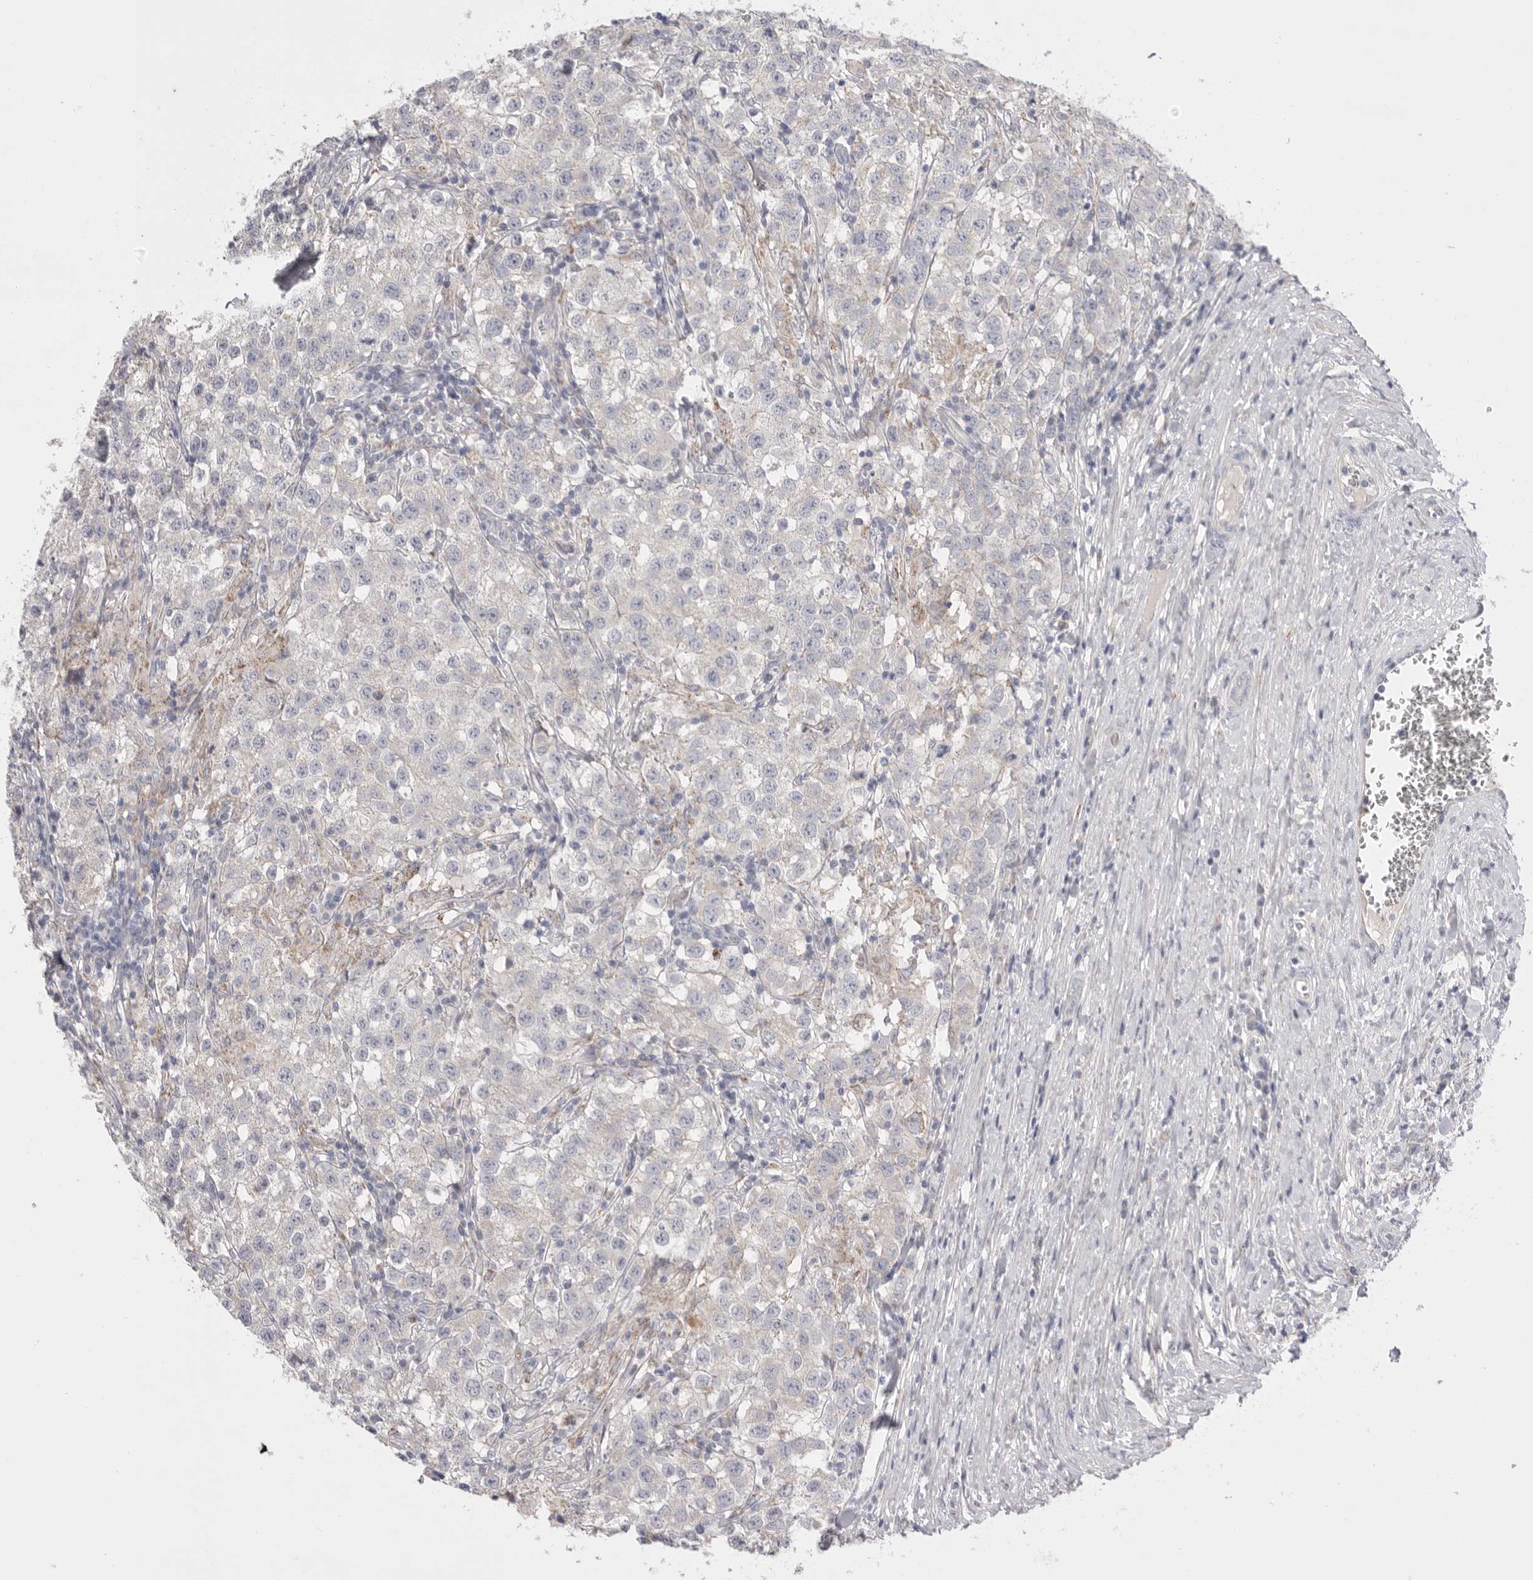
{"staining": {"intensity": "negative", "quantity": "none", "location": "none"}, "tissue": "testis cancer", "cell_type": "Tumor cells", "image_type": "cancer", "snomed": [{"axis": "morphology", "description": "Seminoma, NOS"}, {"axis": "morphology", "description": "Carcinoma, Embryonal, NOS"}, {"axis": "topography", "description": "Testis"}], "caption": "Human embryonal carcinoma (testis) stained for a protein using immunohistochemistry (IHC) demonstrates no staining in tumor cells.", "gene": "CCDC126", "patient": {"sex": "male", "age": 43}}